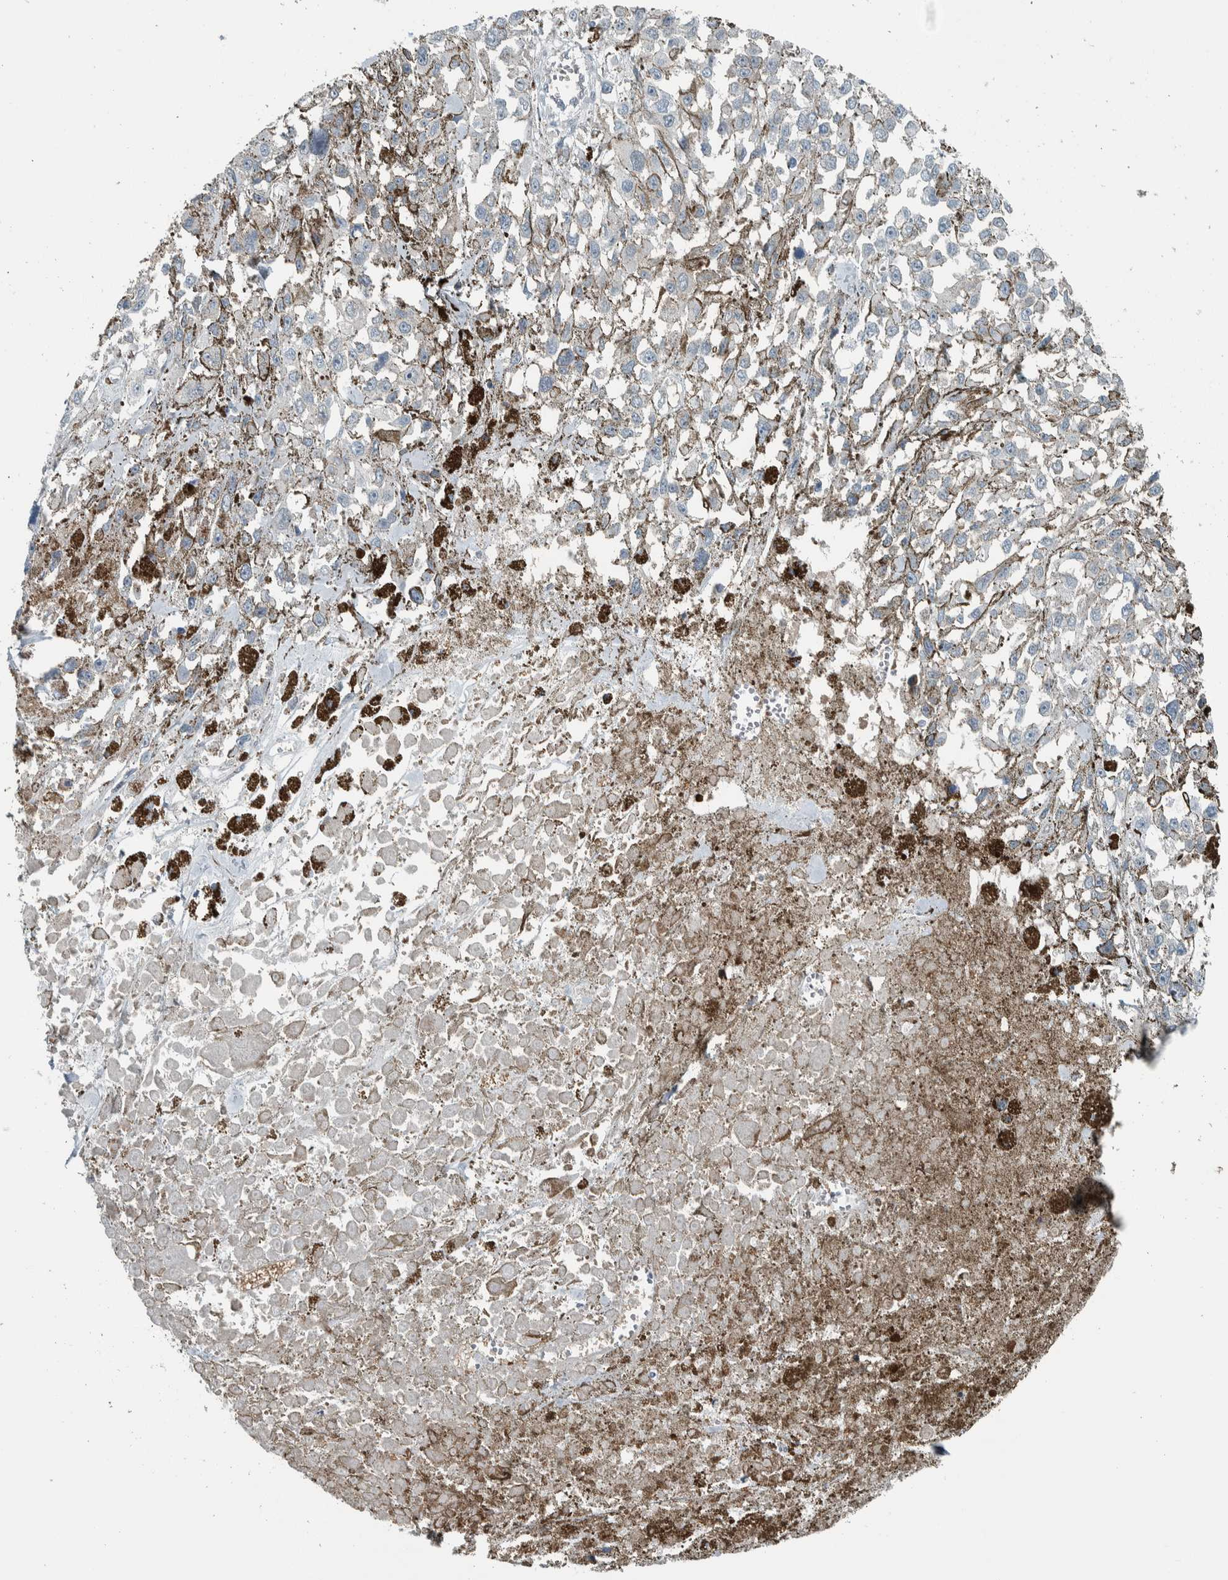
{"staining": {"intensity": "negative", "quantity": "none", "location": "none"}, "tissue": "melanoma", "cell_type": "Tumor cells", "image_type": "cancer", "snomed": [{"axis": "morphology", "description": "Malignant melanoma, Metastatic site"}, {"axis": "topography", "description": "Lymph node"}], "caption": "Immunohistochemistry (IHC) photomicrograph of human melanoma stained for a protein (brown), which shows no expression in tumor cells.", "gene": "ALAD", "patient": {"sex": "male", "age": 59}}